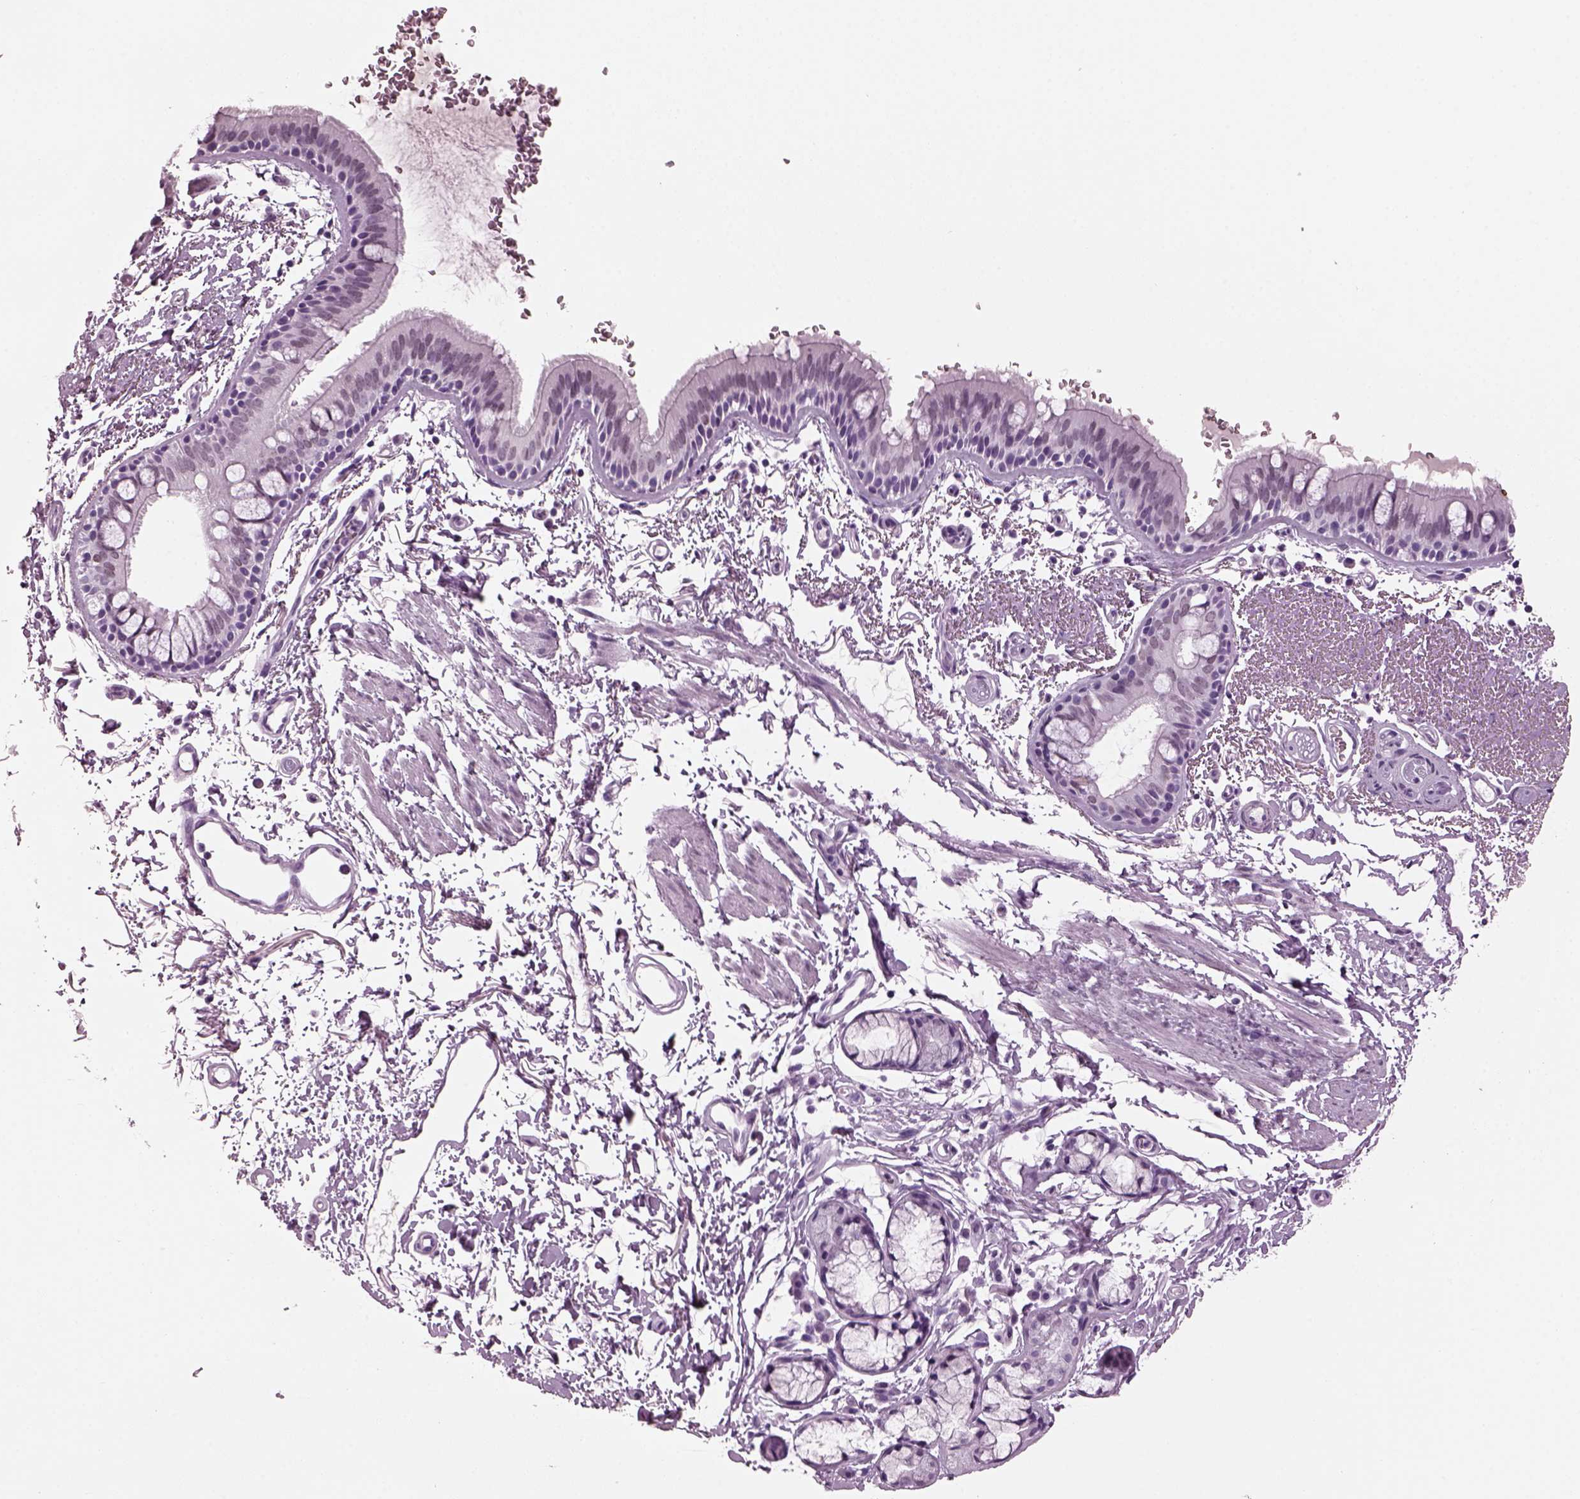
{"staining": {"intensity": "negative", "quantity": "none", "location": "none"}, "tissue": "bronchus", "cell_type": "Respiratory epithelial cells", "image_type": "normal", "snomed": [{"axis": "morphology", "description": "Normal tissue, NOS"}, {"axis": "topography", "description": "Lymph node"}, {"axis": "topography", "description": "Bronchus"}], "caption": "The immunohistochemistry image has no significant expression in respiratory epithelial cells of bronchus.", "gene": "KRTAP3", "patient": {"sex": "female", "age": 70}}